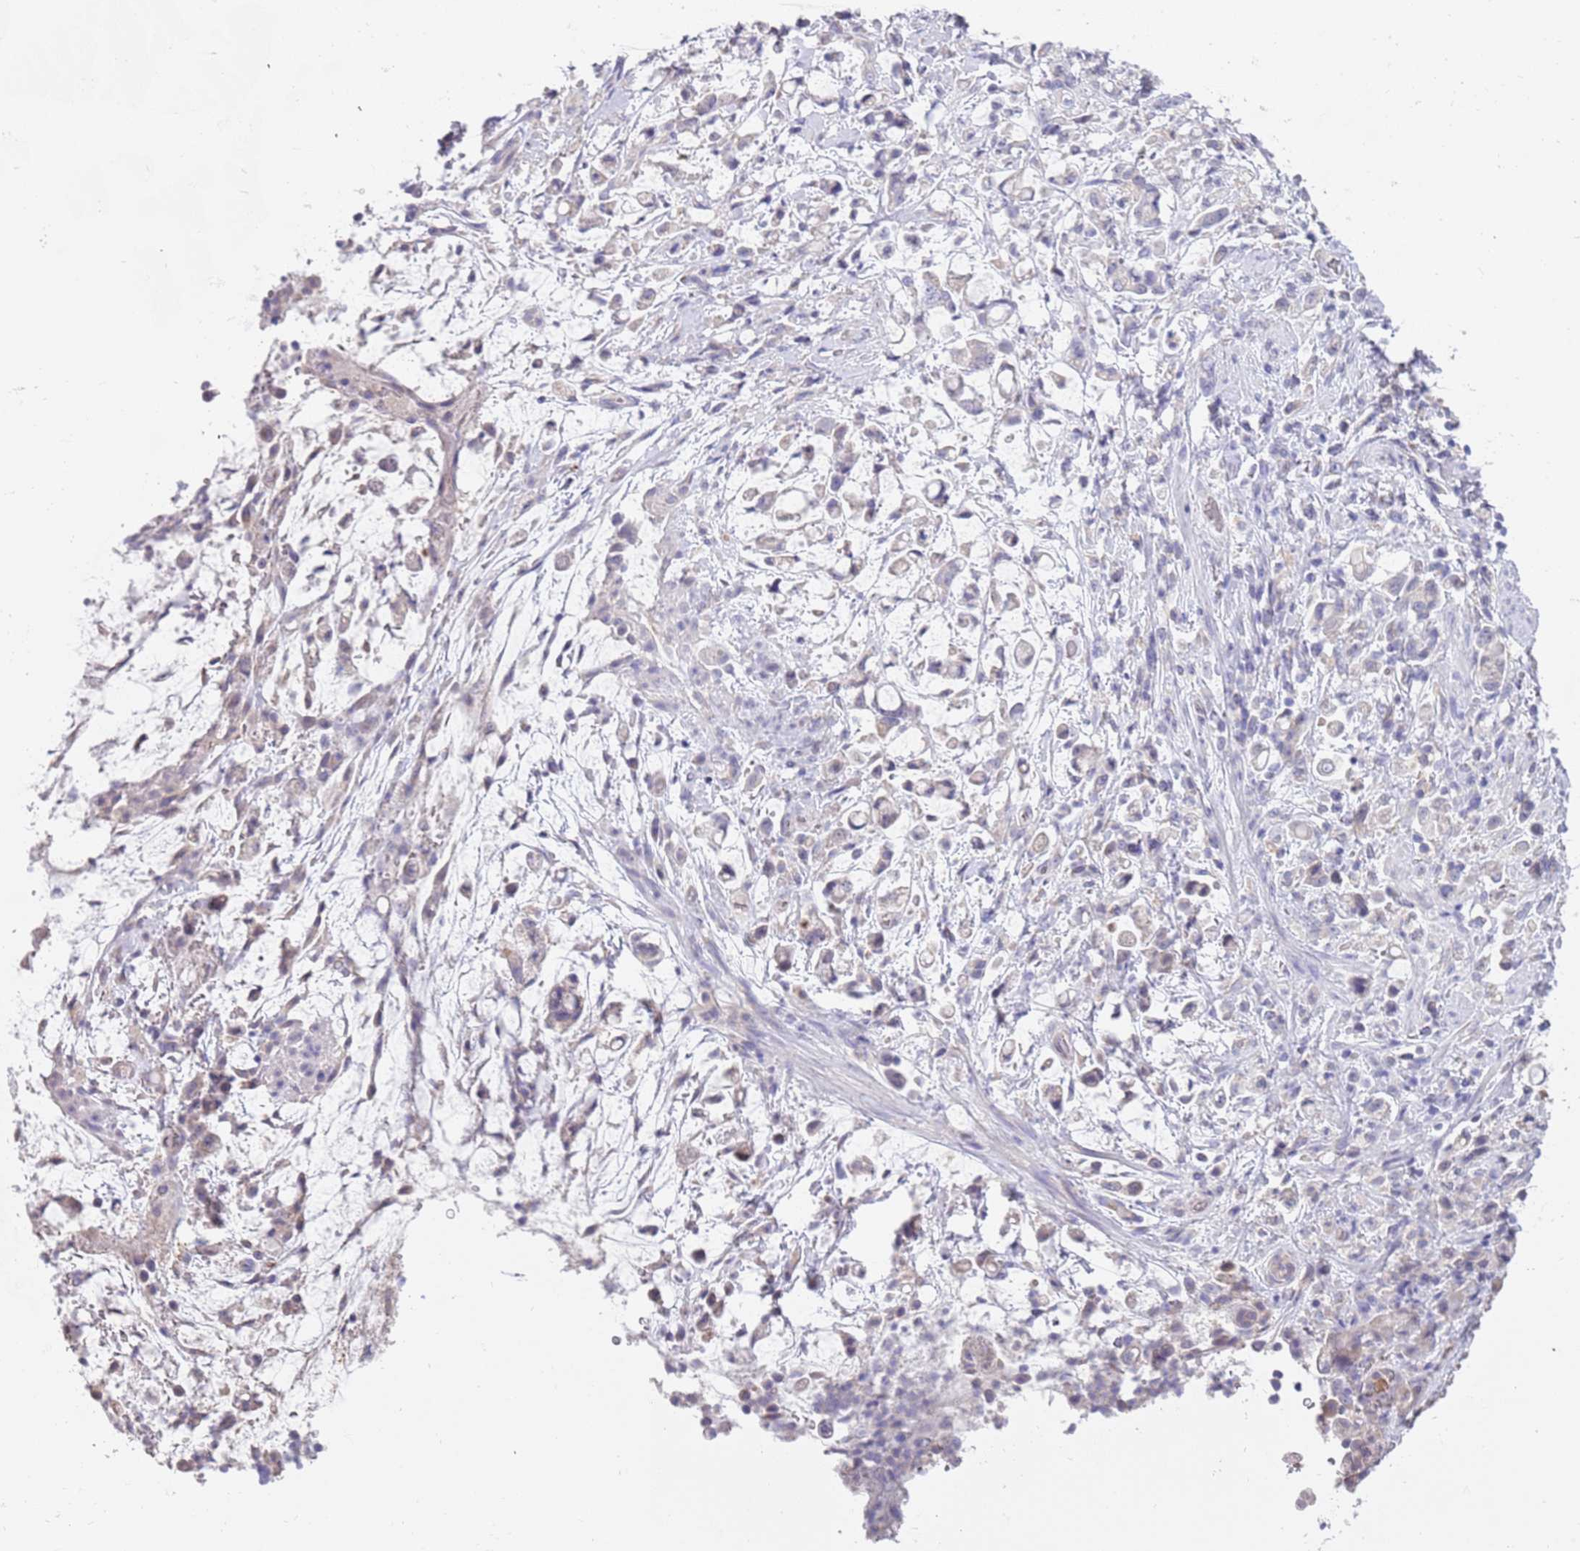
{"staining": {"intensity": "negative", "quantity": "none", "location": "none"}, "tissue": "stomach cancer", "cell_type": "Tumor cells", "image_type": "cancer", "snomed": [{"axis": "morphology", "description": "Adenocarcinoma, NOS"}, {"axis": "topography", "description": "Stomach"}], "caption": "Immunohistochemistry (IHC) histopathology image of neoplastic tissue: adenocarcinoma (stomach) stained with DAB (3,3'-diaminobenzidine) shows no significant protein expression in tumor cells.", "gene": "RHCG", "patient": {"sex": "female", "age": 60}}